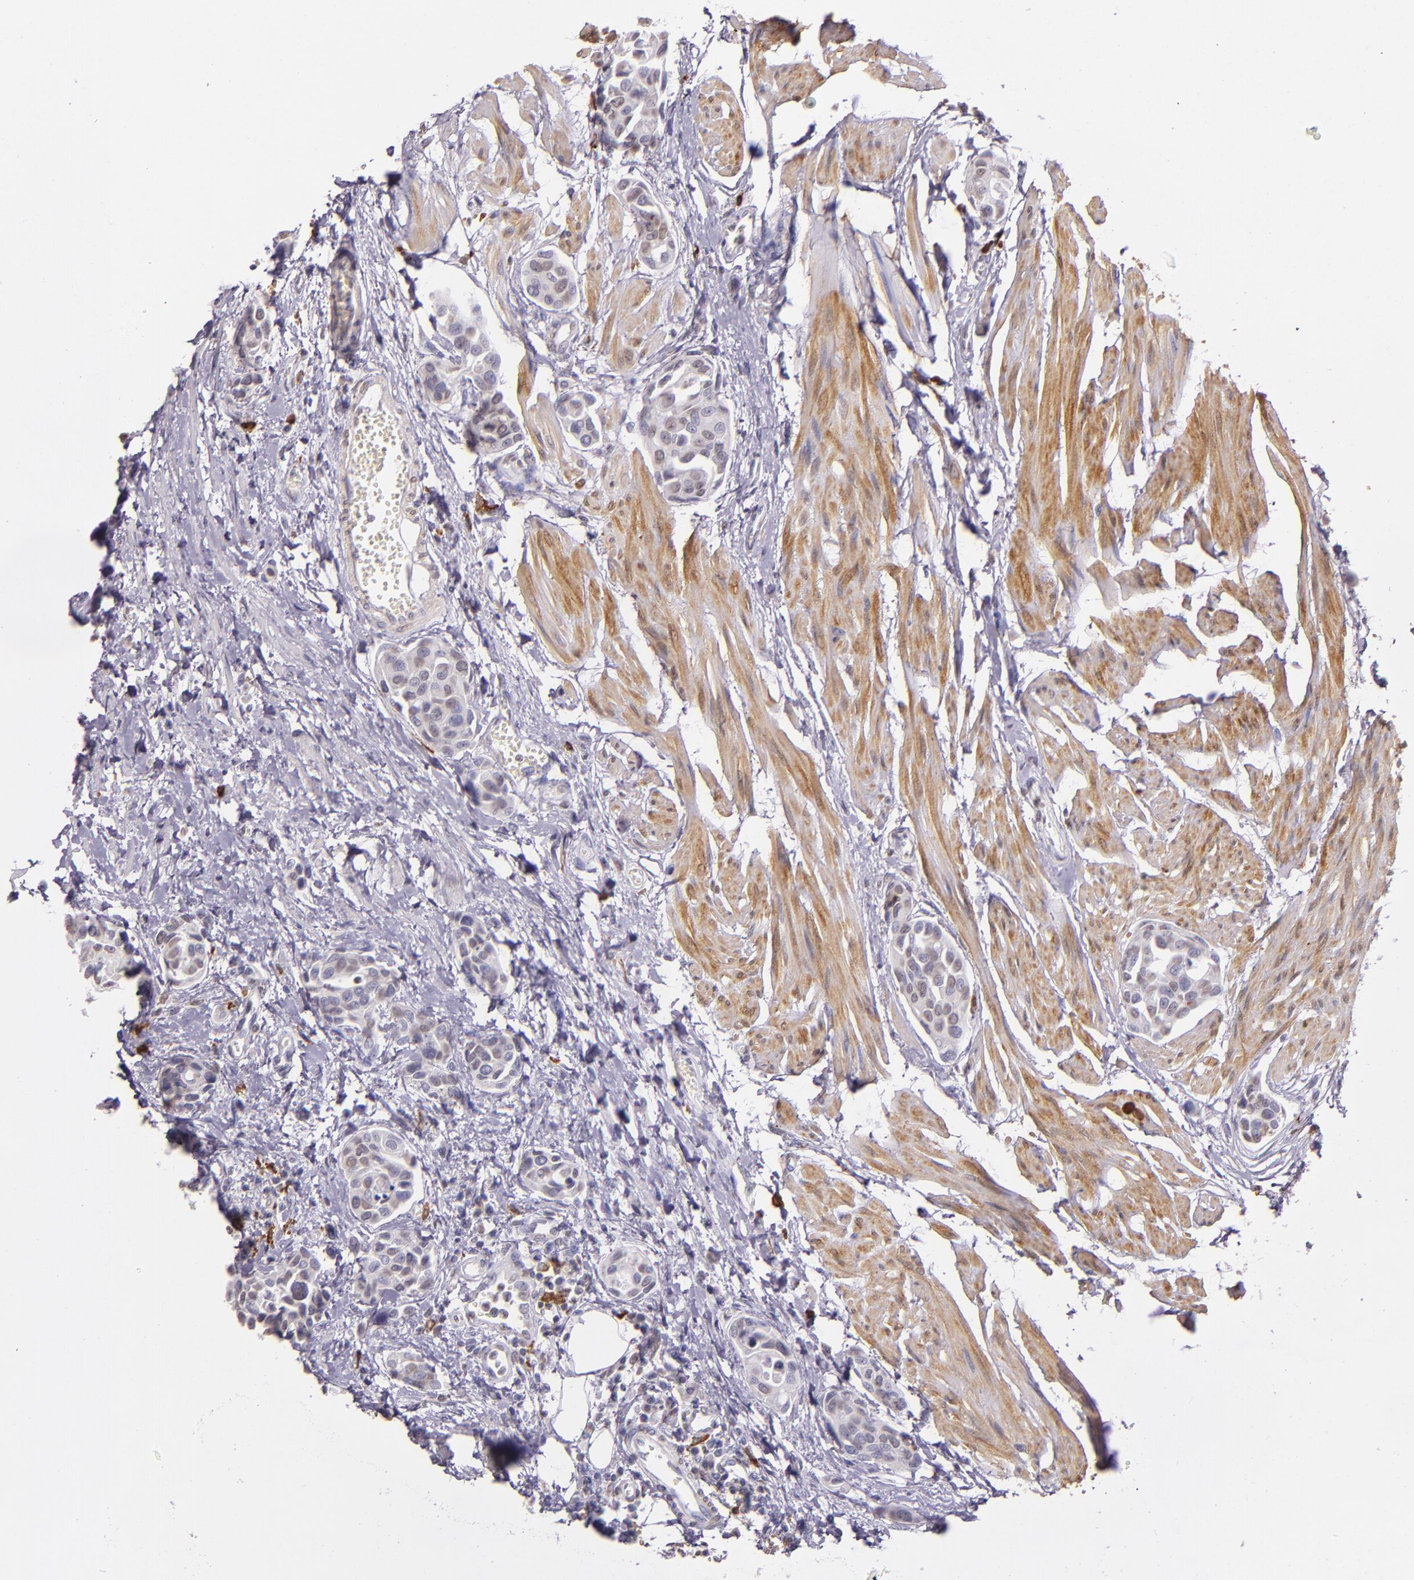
{"staining": {"intensity": "weak", "quantity": "25%-75%", "location": "cytoplasmic/membranous"}, "tissue": "urothelial cancer", "cell_type": "Tumor cells", "image_type": "cancer", "snomed": [{"axis": "morphology", "description": "Urothelial carcinoma, High grade"}, {"axis": "topography", "description": "Urinary bladder"}], "caption": "High-power microscopy captured an IHC photomicrograph of high-grade urothelial carcinoma, revealing weak cytoplasmic/membranous staining in approximately 25%-75% of tumor cells.", "gene": "RTN1", "patient": {"sex": "male", "age": 78}}